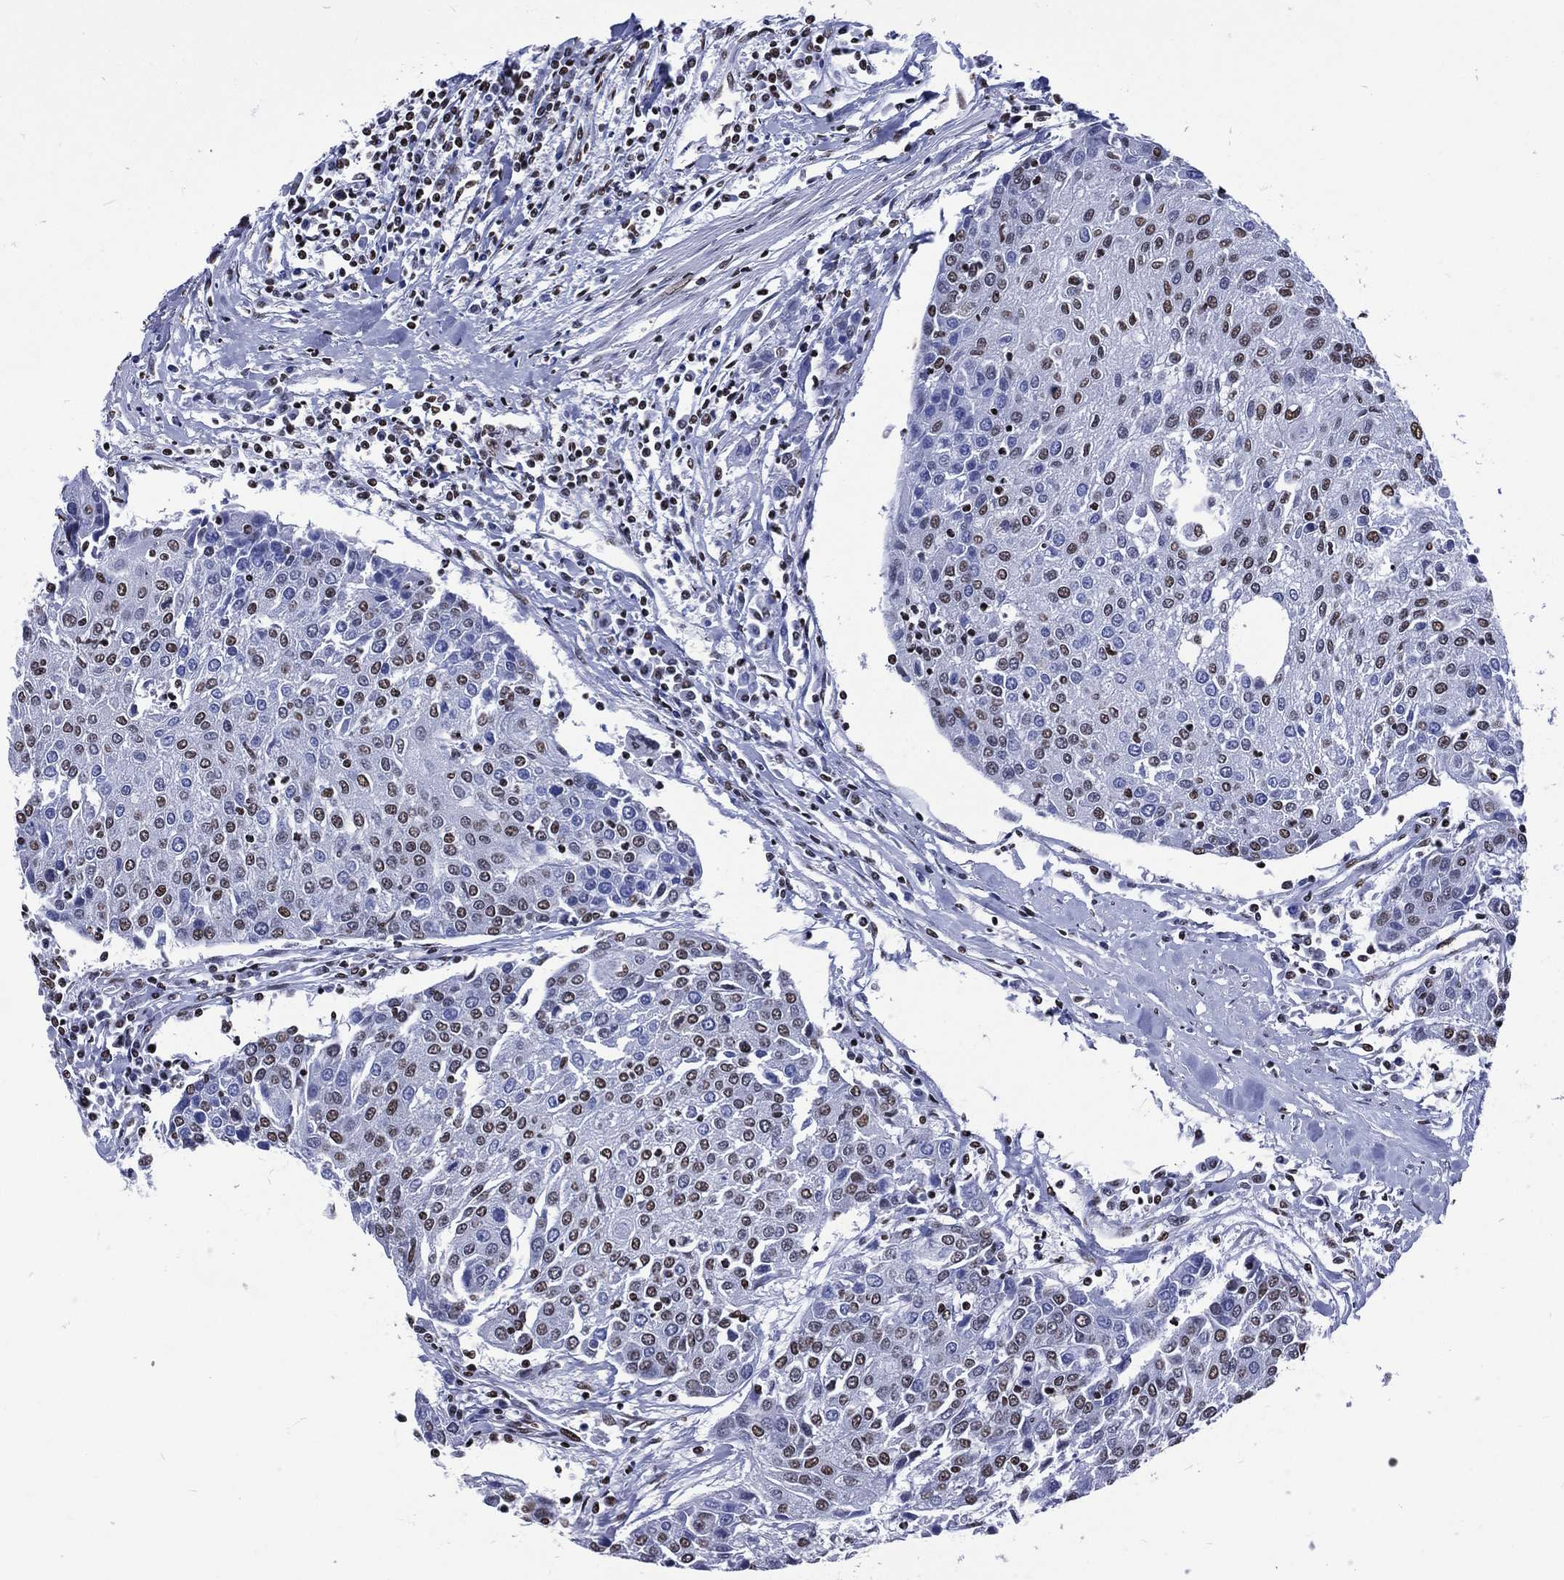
{"staining": {"intensity": "moderate", "quantity": "25%-75%", "location": "nuclear"}, "tissue": "urothelial cancer", "cell_type": "Tumor cells", "image_type": "cancer", "snomed": [{"axis": "morphology", "description": "Urothelial carcinoma, High grade"}, {"axis": "topography", "description": "Urinary bladder"}], "caption": "About 25%-75% of tumor cells in human urothelial carcinoma (high-grade) demonstrate moderate nuclear protein positivity as visualized by brown immunohistochemical staining.", "gene": "RETREG2", "patient": {"sex": "female", "age": 85}}